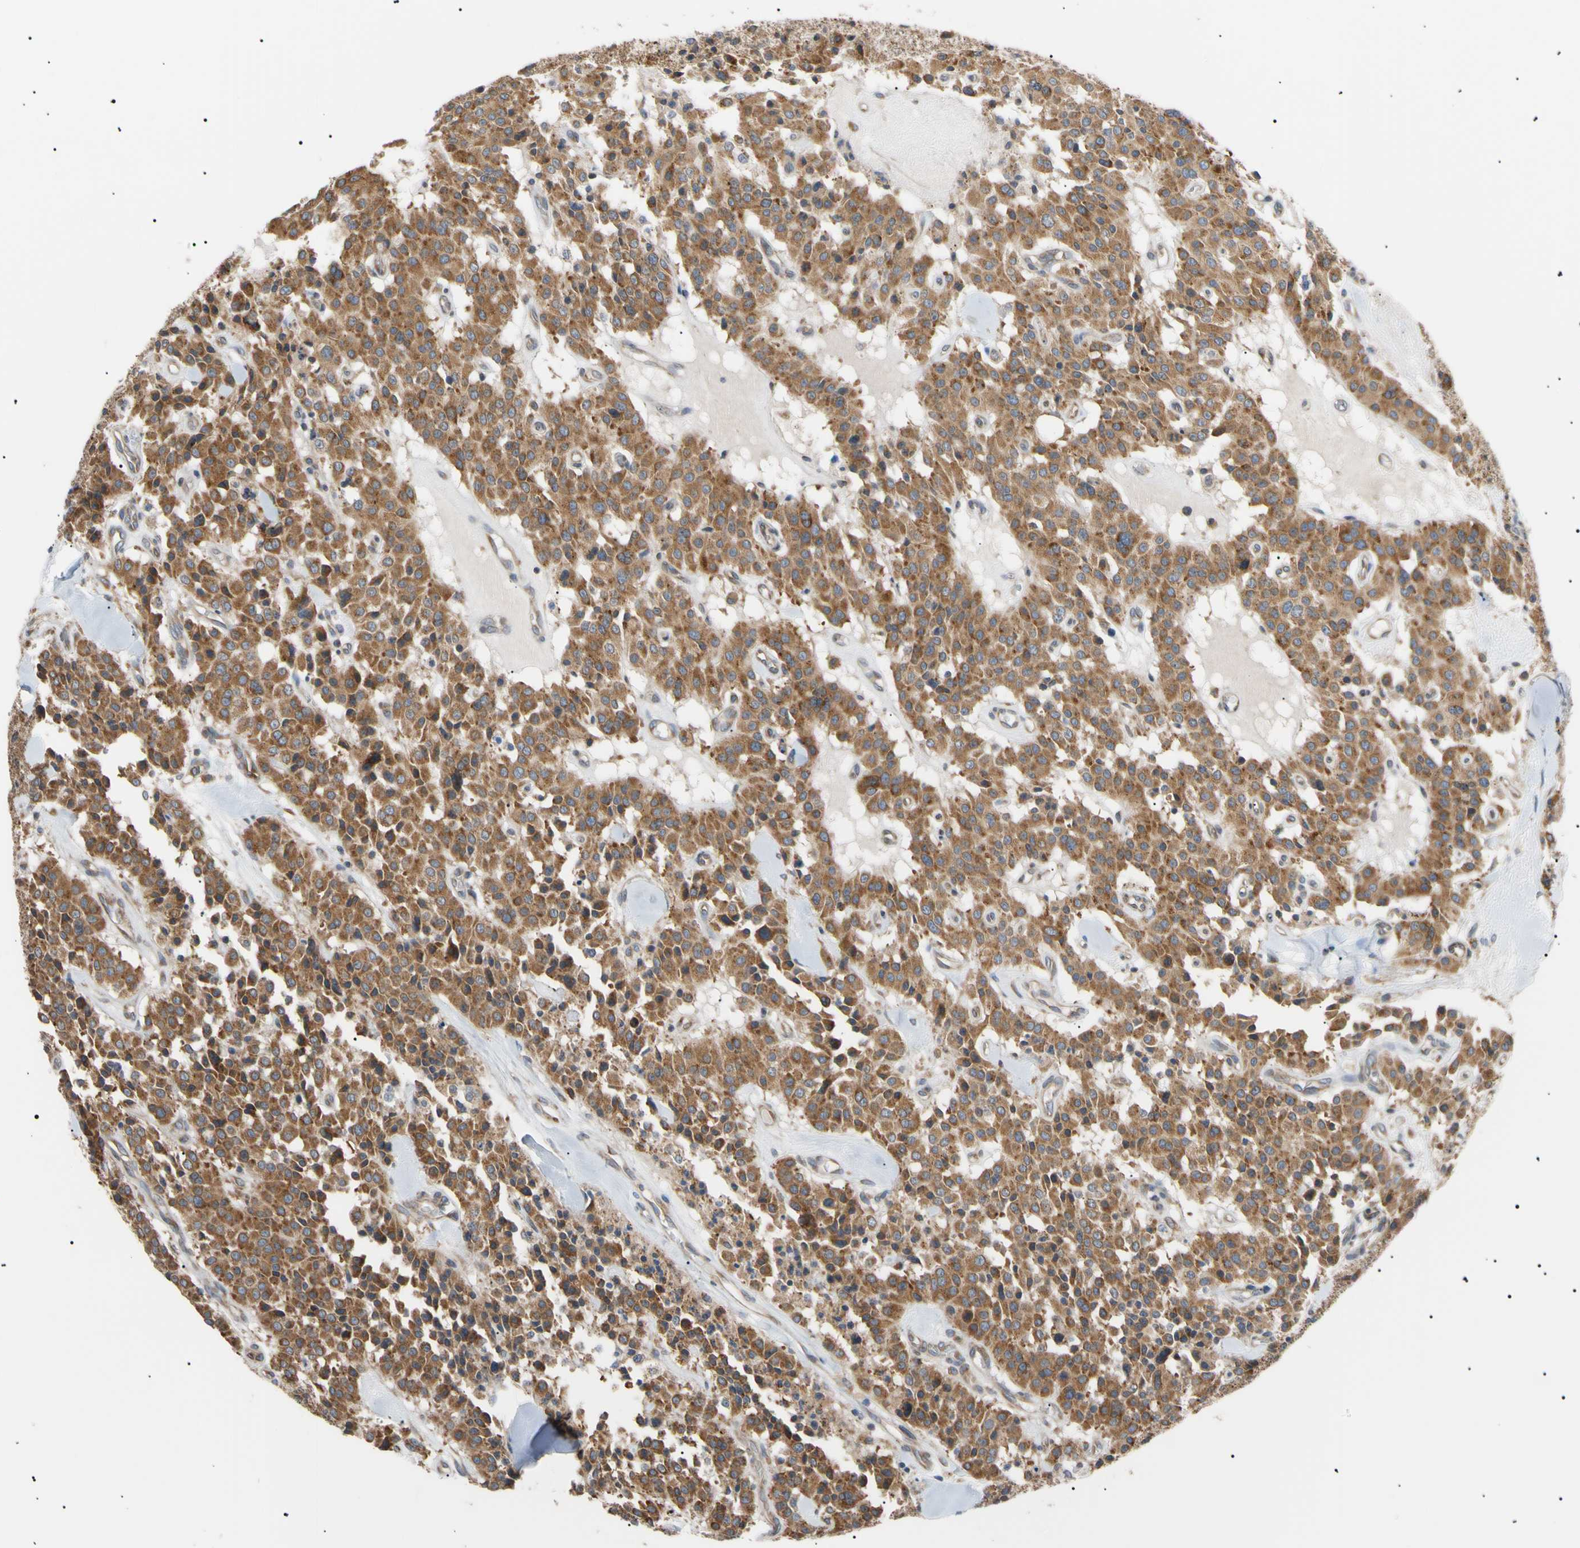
{"staining": {"intensity": "moderate", "quantity": ">75%", "location": "cytoplasmic/membranous"}, "tissue": "carcinoid", "cell_type": "Tumor cells", "image_type": "cancer", "snomed": [{"axis": "morphology", "description": "Carcinoid, malignant, NOS"}, {"axis": "topography", "description": "Lung"}], "caption": "Protein staining by immunohistochemistry shows moderate cytoplasmic/membranous expression in about >75% of tumor cells in carcinoid. (brown staining indicates protein expression, while blue staining denotes nuclei).", "gene": "VAPA", "patient": {"sex": "male", "age": 30}}